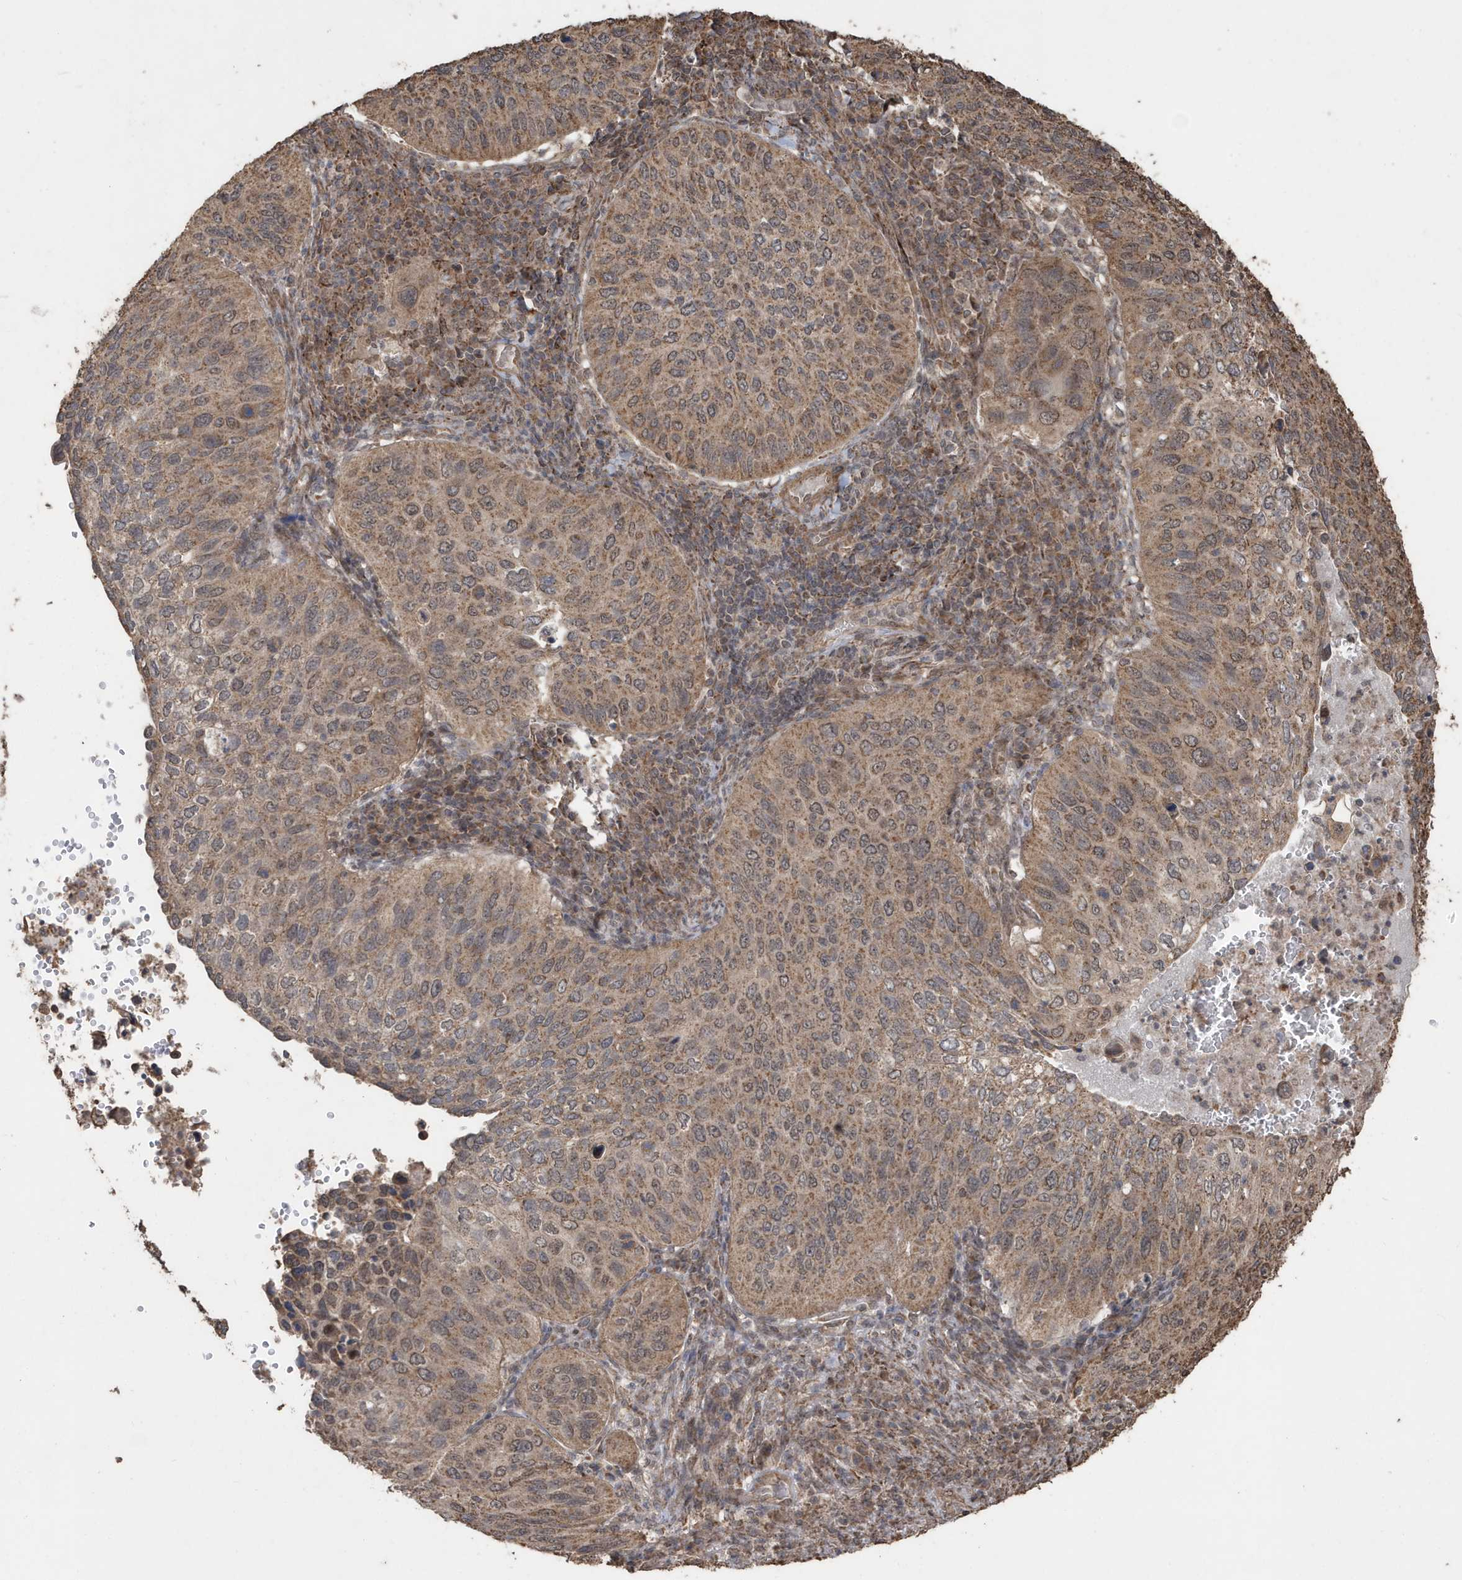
{"staining": {"intensity": "moderate", "quantity": ">75%", "location": "cytoplasmic/membranous"}, "tissue": "cervical cancer", "cell_type": "Tumor cells", "image_type": "cancer", "snomed": [{"axis": "morphology", "description": "Squamous cell carcinoma, NOS"}, {"axis": "topography", "description": "Cervix"}], "caption": "Cervical squamous cell carcinoma was stained to show a protein in brown. There is medium levels of moderate cytoplasmic/membranous positivity in approximately >75% of tumor cells.", "gene": "PAXBP1", "patient": {"sex": "female", "age": 38}}